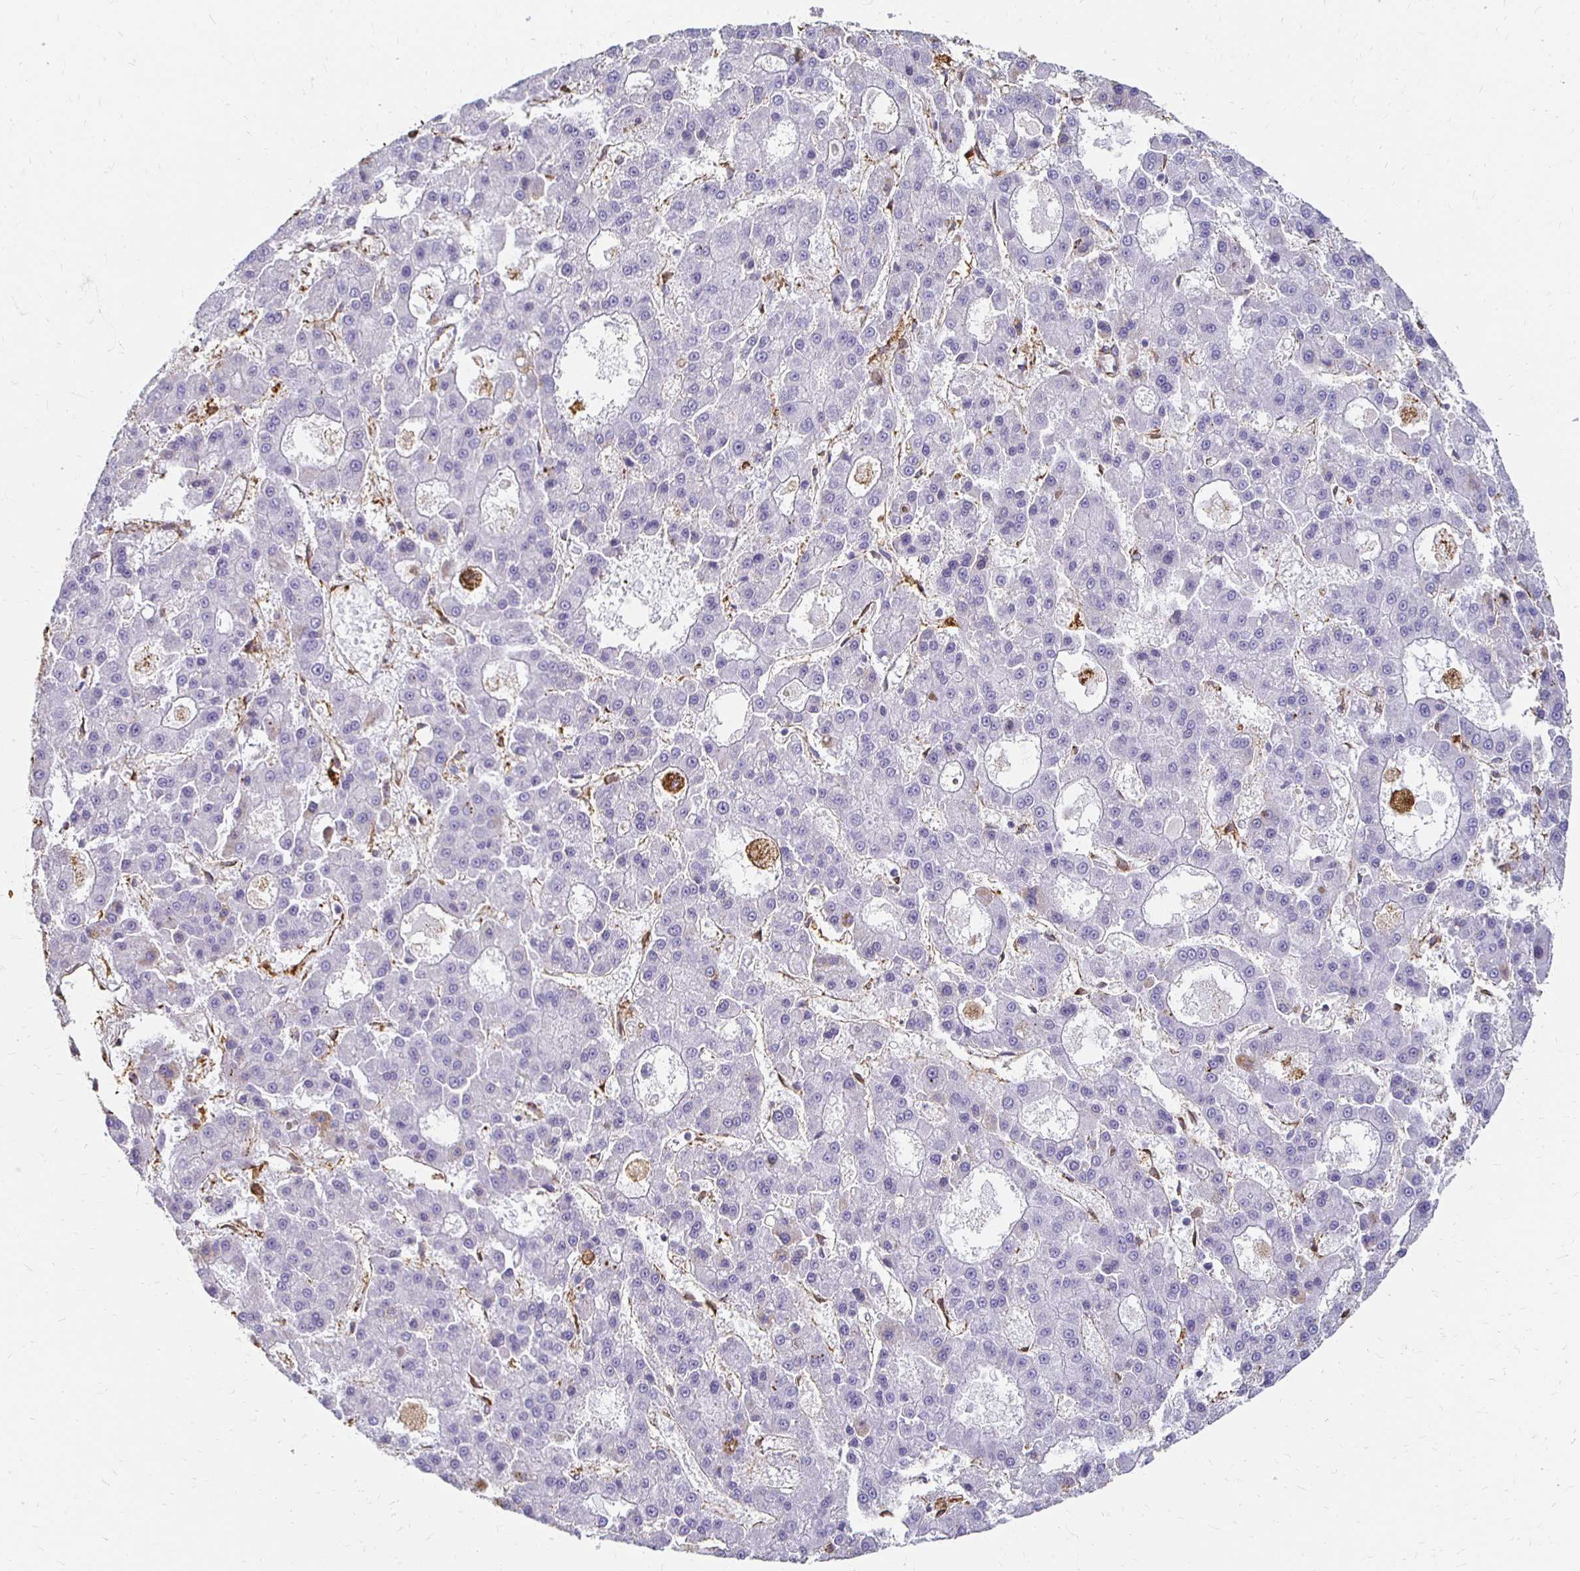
{"staining": {"intensity": "negative", "quantity": "none", "location": "none"}, "tissue": "liver cancer", "cell_type": "Tumor cells", "image_type": "cancer", "snomed": [{"axis": "morphology", "description": "Carcinoma, Hepatocellular, NOS"}, {"axis": "topography", "description": "Liver"}], "caption": "Image shows no protein staining in tumor cells of liver cancer tissue.", "gene": "TAS1R3", "patient": {"sex": "male", "age": 70}}